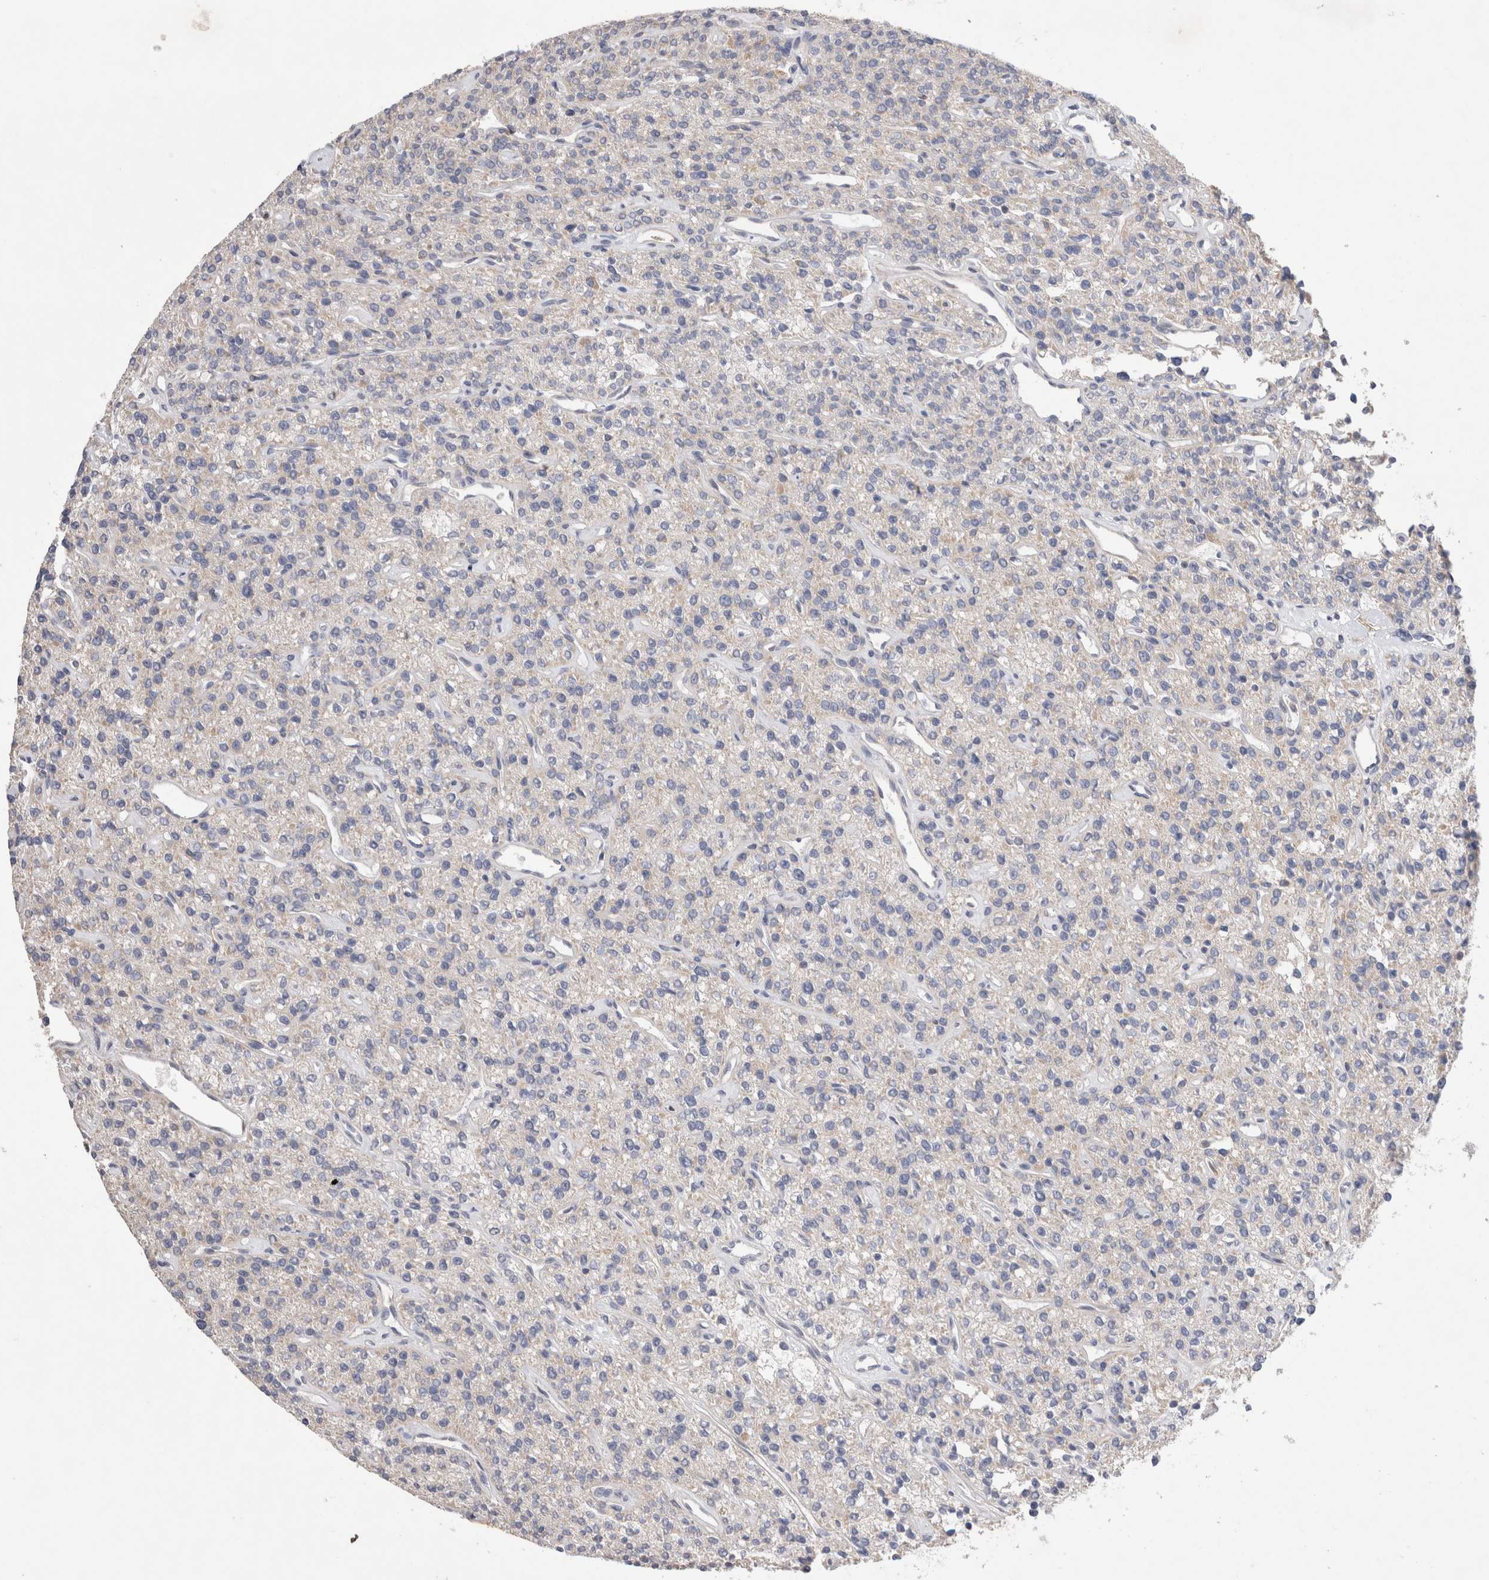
{"staining": {"intensity": "moderate", "quantity": "<25%", "location": "cytoplasmic/membranous"}, "tissue": "parathyroid gland", "cell_type": "Glandular cells", "image_type": "normal", "snomed": [{"axis": "morphology", "description": "Normal tissue, NOS"}, {"axis": "topography", "description": "Parathyroid gland"}], "caption": "The image reveals staining of normal parathyroid gland, revealing moderate cytoplasmic/membranous protein staining (brown color) within glandular cells. (Stains: DAB (3,3'-diaminobenzidine) in brown, nuclei in blue, Microscopy: brightfield microscopy at high magnification).", "gene": "TBC1D16", "patient": {"sex": "male", "age": 46}}